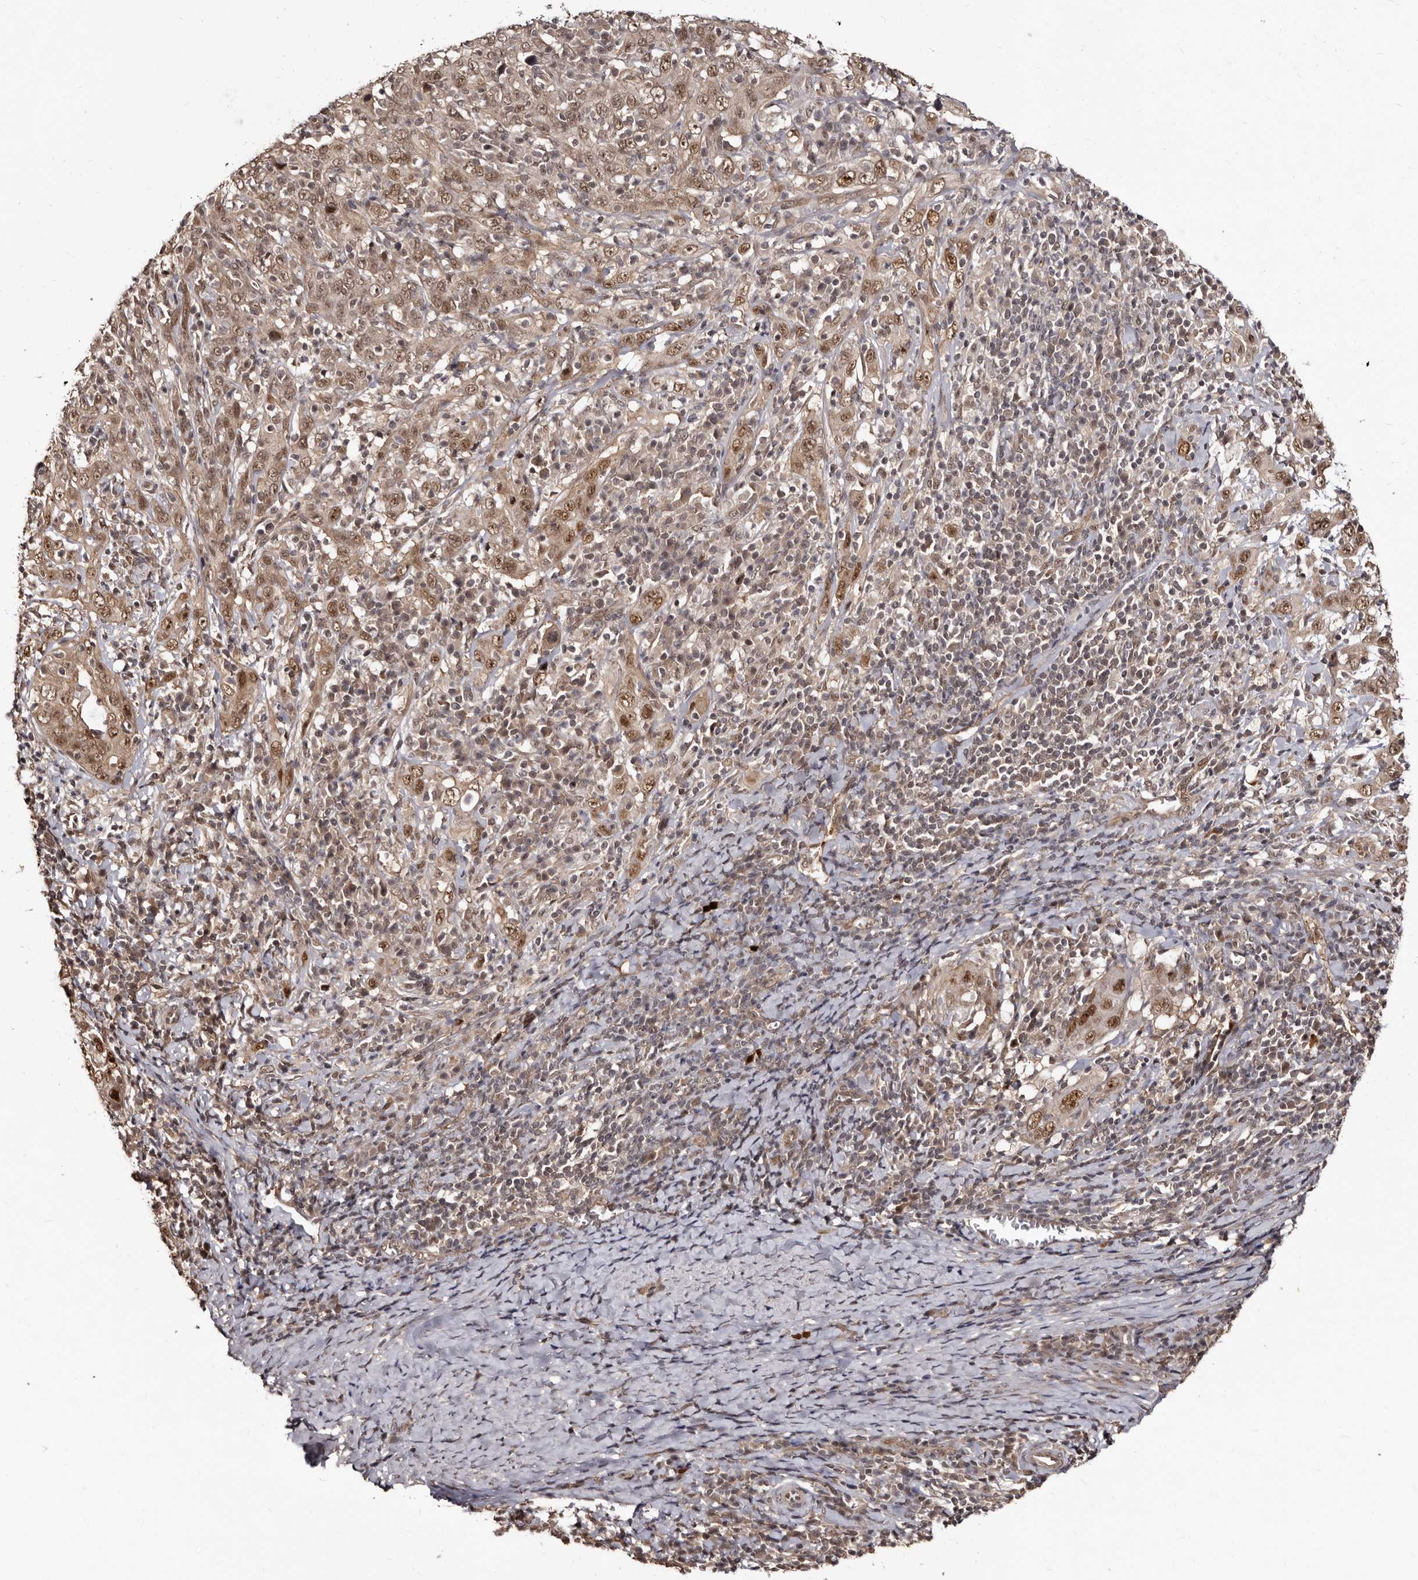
{"staining": {"intensity": "moderate", "quantity": ">75%", "location": "cytoplasmic/membranous,nuclear"}, "tissue": "cervical cancer", "cell_type": "Tumor cells", "image_type": "cancer", "snomed": [{"axis": "morphology", "description": "Squamous cell carcinoma, NOS"}, {"axis": "topography", "description": "Cervix"}], "caption": "Moderate cytoplasmic/membranous and nuclear protein expression is identified in about >75% of tumor cells in cervical squamous cell carcinoma.", "gene": "TBC1D22B", "patient": {"sex": "female", "age": 46}}